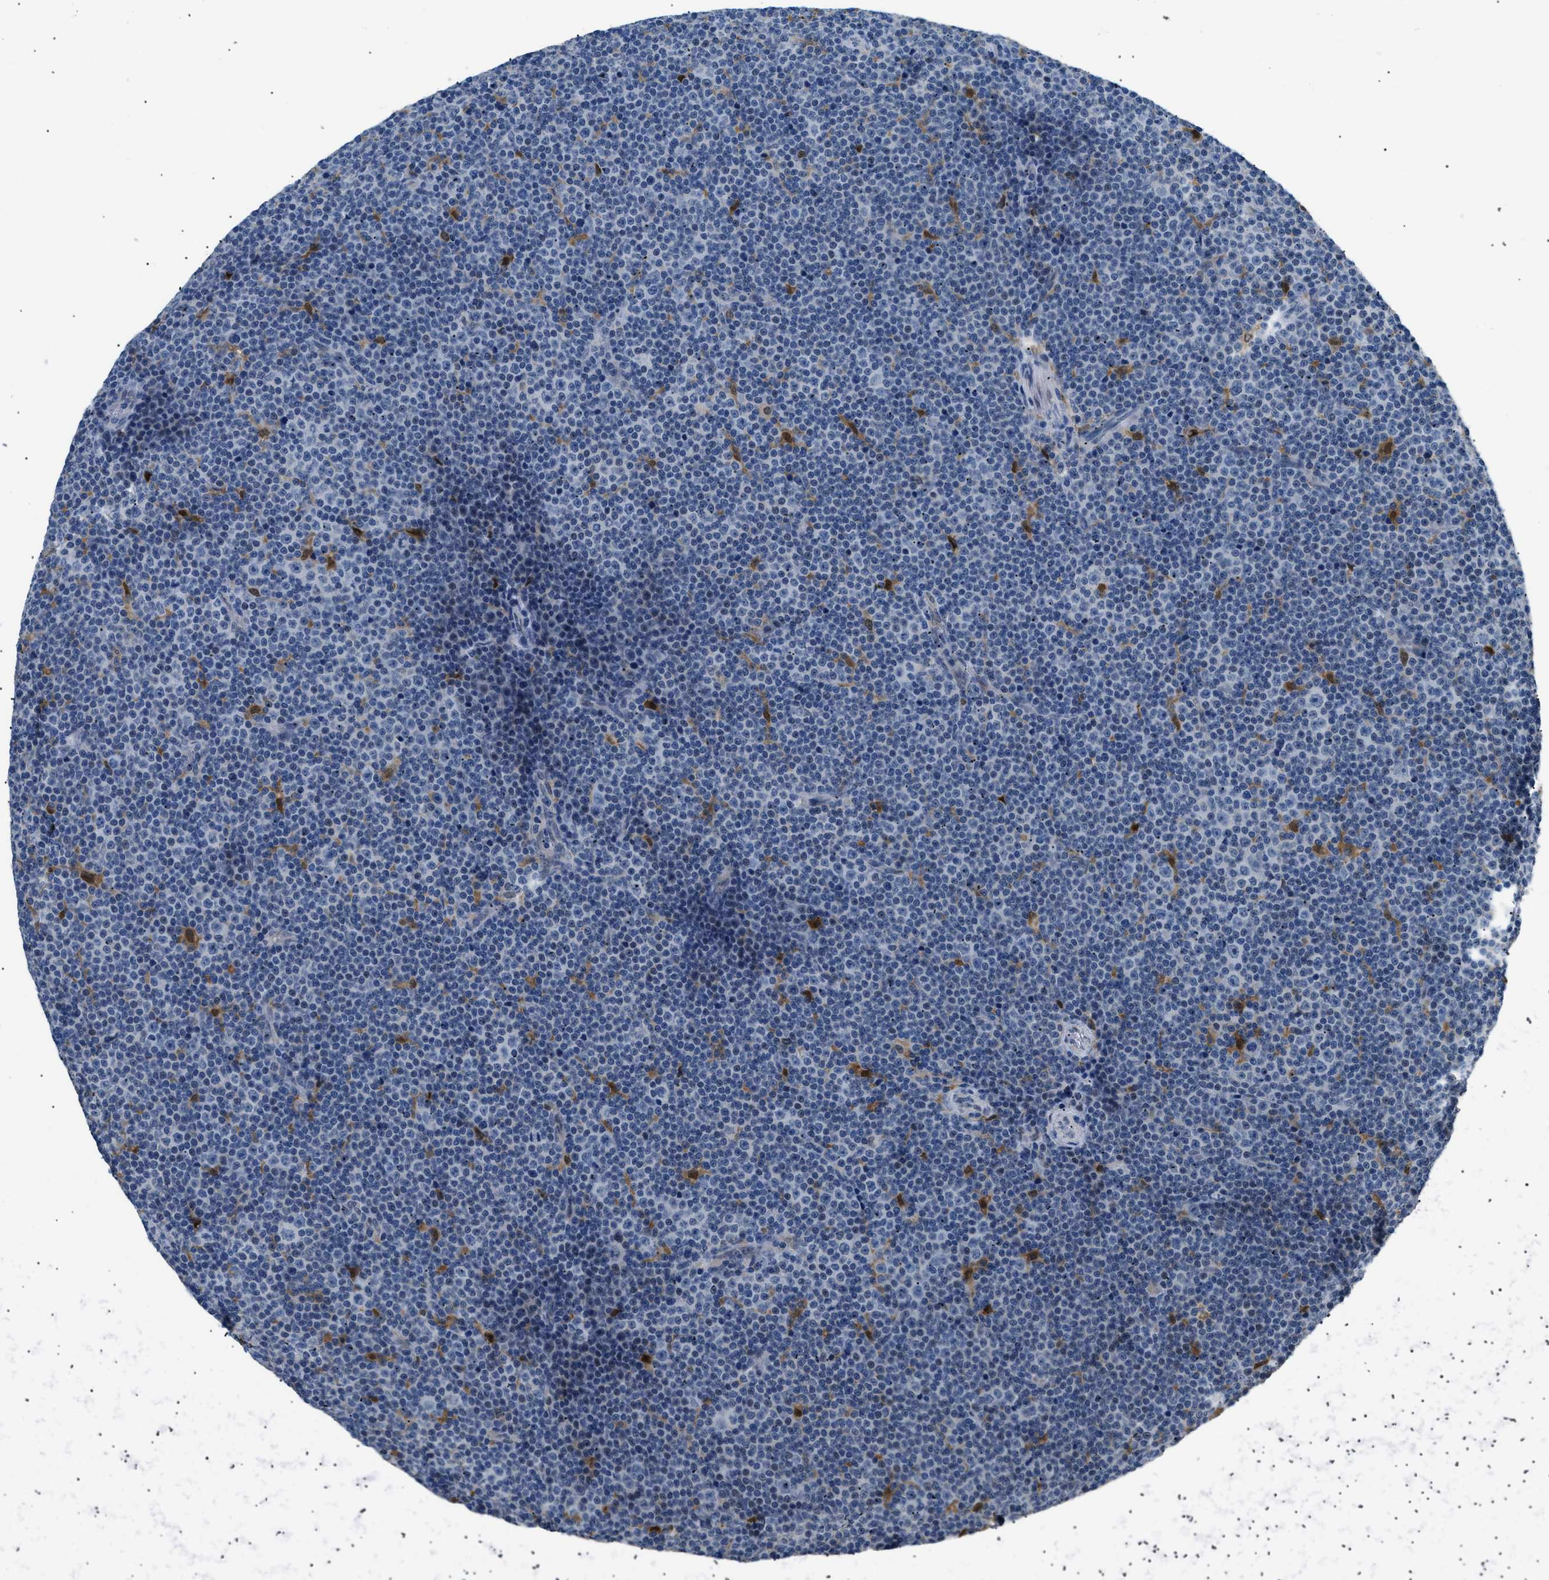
{"staining": {"intensity": "negative", "quantity": "none", "location": "none"}, "tissue": "lymphoma", "cell_type": "Tumor cells", "image_type": "cancer", "snomed": [{"axis": "morphology", "description": "Malignant lymphoma, non-Hodgkin's type, Low grade"}, {"axis": "topography", "description": "Lymph node"}], "caption": "Tumor cells are negative for protein expression in human malignant lymphoma, non-Hodgkin's type (low-grade).", "gene": "AKR1A1", "patient": {"sex": "female", "age": 67}}